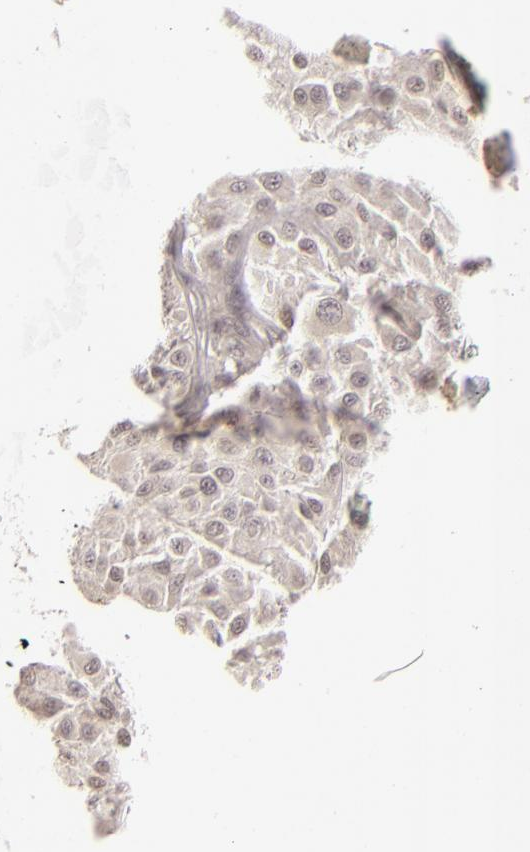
{"staining": {"intensity": "weak", "quantity": "25%-75%", "location": "nuclear"}, "tissue": "melanoma", "cell_type": "Tumor cells", "image_type": "cancer", "snomed": [{"axis": "morphology", "description": "Malignant melanoma, NOS"}, {"axis": "topography", "description": "Skin"}], "caption": "An image of human melanoma stained for a protein demonstrates weak nuclear brown staining in tumor cells.", "gene": "AKAP6", "patient": {"sex": "male", "age": 36}}